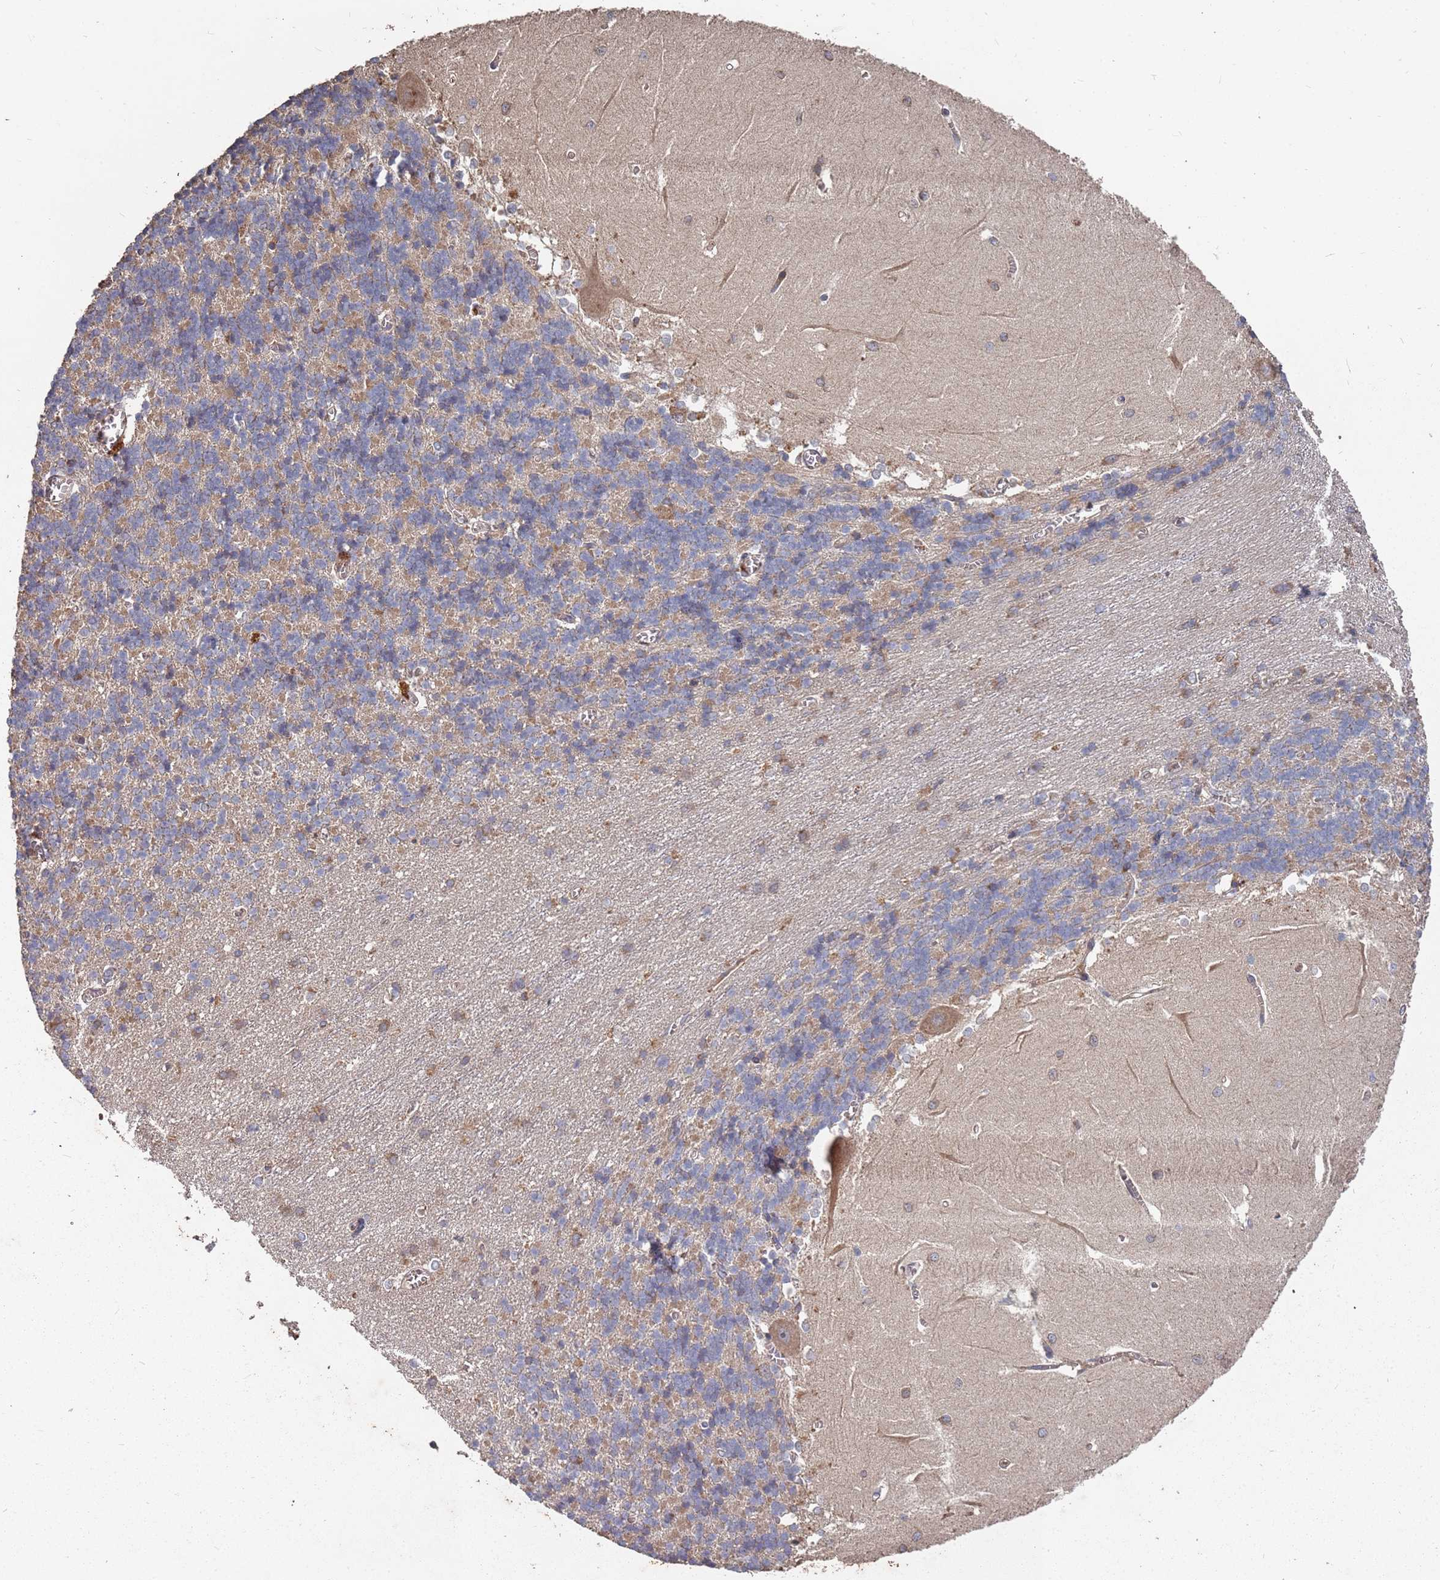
{"staining": {"intensity": "moderate", "quantity": "25%-75%", "location": "cytoplasmic/membranous"}, "tissue": "cerebellum", "cell_type": "Cells in granular layer", "image_type": "normal", "snomed": [{"axis": "morphology", "description": "Normal tissue, NOS"}, {"axis": "topography", "description": "Cerebellum"}], "caption": "DAB immunohistochemical staining of benign human cerebellum exhibits moderate cytoplasmic/membranous protein expression in about 25%-75% of cells in granular layer. The staining is performed using DAB (3,3'-diaminobenzidine) brown chromogen to label protein expression. The nuclei are counter-stained blue using hematoxylin.", "gene": "ATG5", "patient": {"sex": "male", "age": 37}}